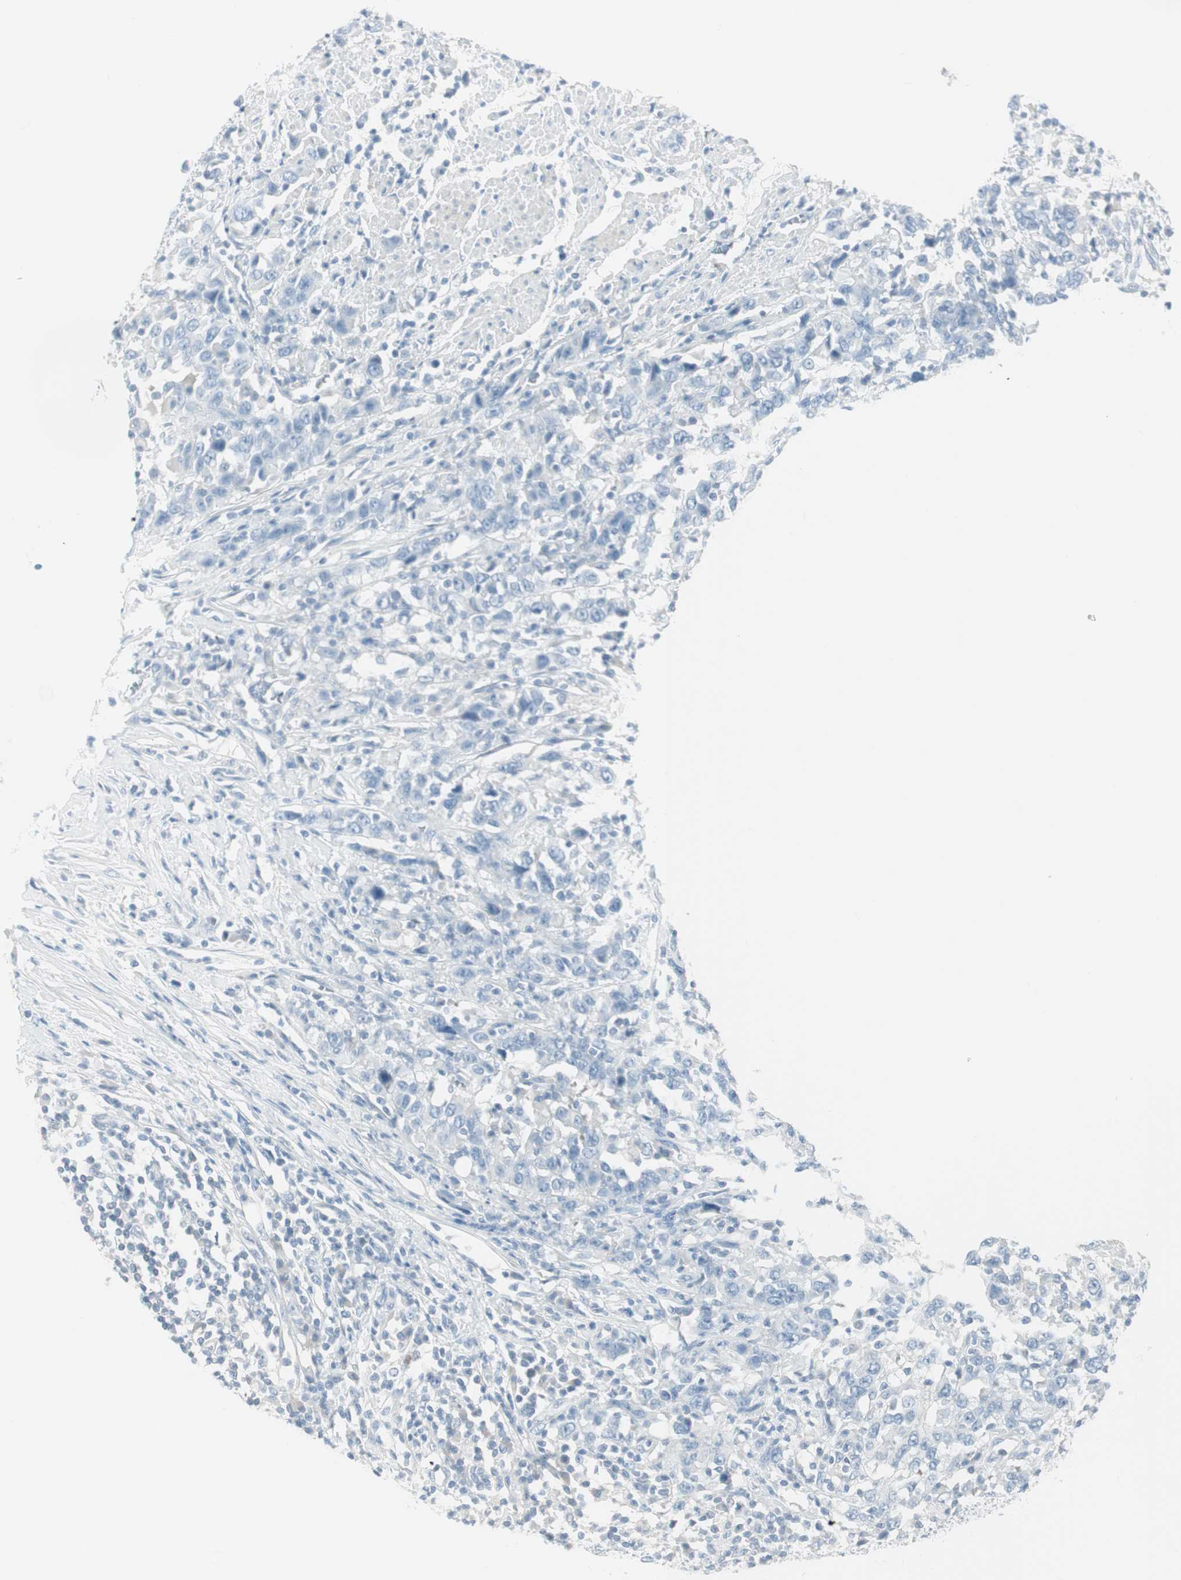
{"staining": {"intensity": "negative", "quantity": "none", "location": "none"}, "tissue": "urothelial cancer", "cell_type": "Tumor cells", "image_type": "cancer", "snomed": [{"axis": "morphology", "description": "Urothelial carcinoma, High grade"}, {"axis": "topography", "description": "Urinary bladder"}], "caption": "Immunohistochemistry of urothelial cancer demonstrates no staining in tumor cells. (Stains: DAB IHC with hematoxylin counter stain, Microscopy: brightfield microscopy at high magnification).", "gene": "ITLN2", "patient": {"sex": "male", "age": 61}}